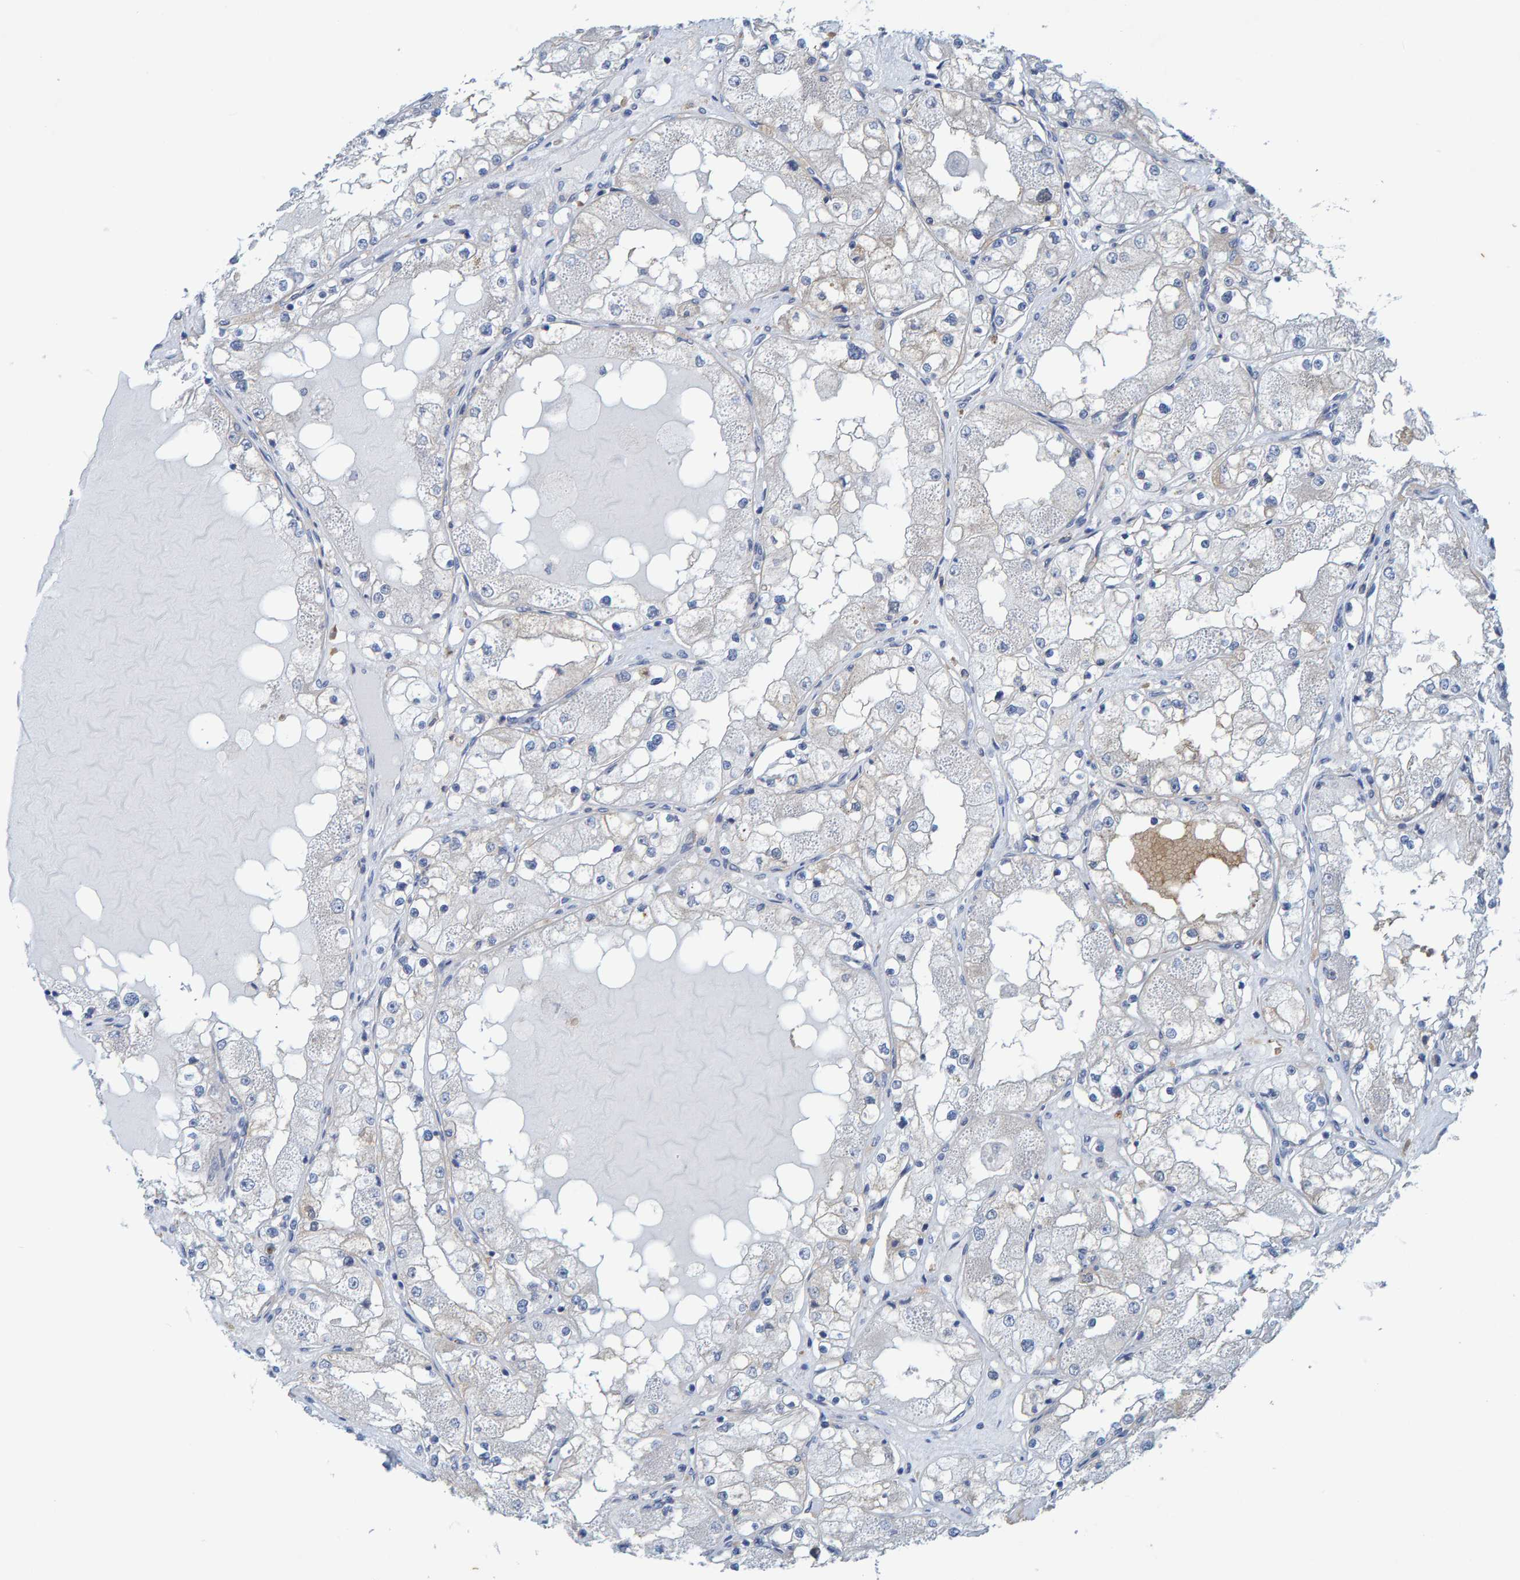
{"staining": {"intensity": "negative", "quantity": "none", "location": "none"}, "tissue": "renal cancer", "cell_type": "Tumor cells", "image_type": "cancer", "snomed": [{"axis": "morphology", "description": "Adenocarcinoma, NOS"}, {"axis": "topography", "description": "Kidney"}], "caption": "Renal cancer was stained to show a protein in brown. There is no significant positivity in tumor cells.", "gene": "ALAD", "patient": {"sex": "male", "age": 68}}